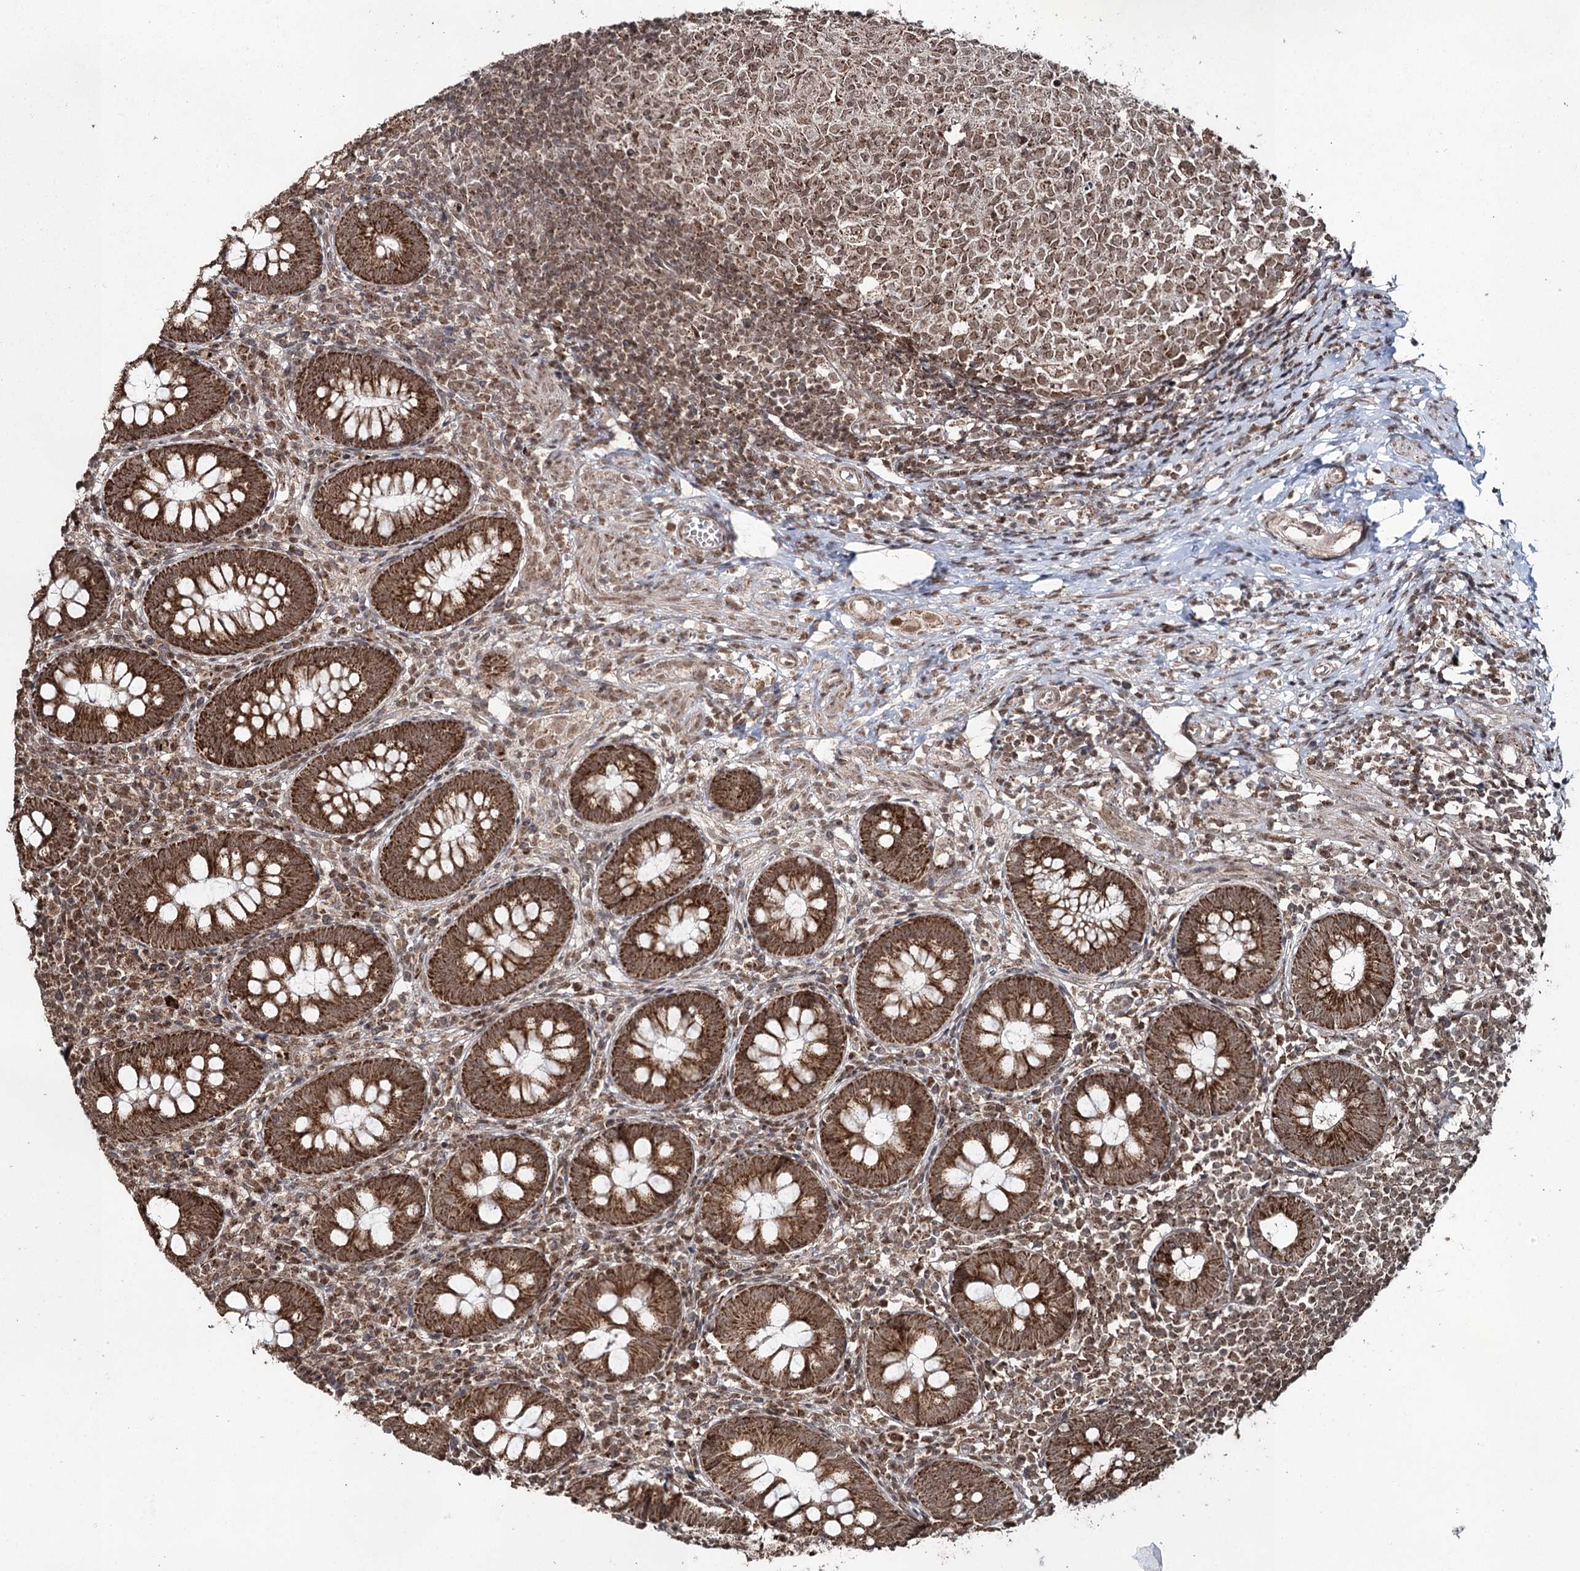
{"staining": {"intensity": "strong", "quantity": ">75%", "location": "cytoplasmic/membranous"}, "tissue": "appendix", "cell_type": "Glandular cells", "image_type": "normal", "snomed": [{"axis": "morphology", "description": "Normal tissue, NOS"}, {"axis": "topography", "description": "Appendix"}], "caption": "Immunohistochemistry micrograph of benign appendix: appendix stained using immunohistochemistry (IHC) displays high levels of strong protein expression localized specifically in the cytoplasmic/membranous of glandular cells, appearing as a cytoplasmic/membranous brown color.", "gene": "PDHX", "patient": {"sex": "male", "age": 14}}